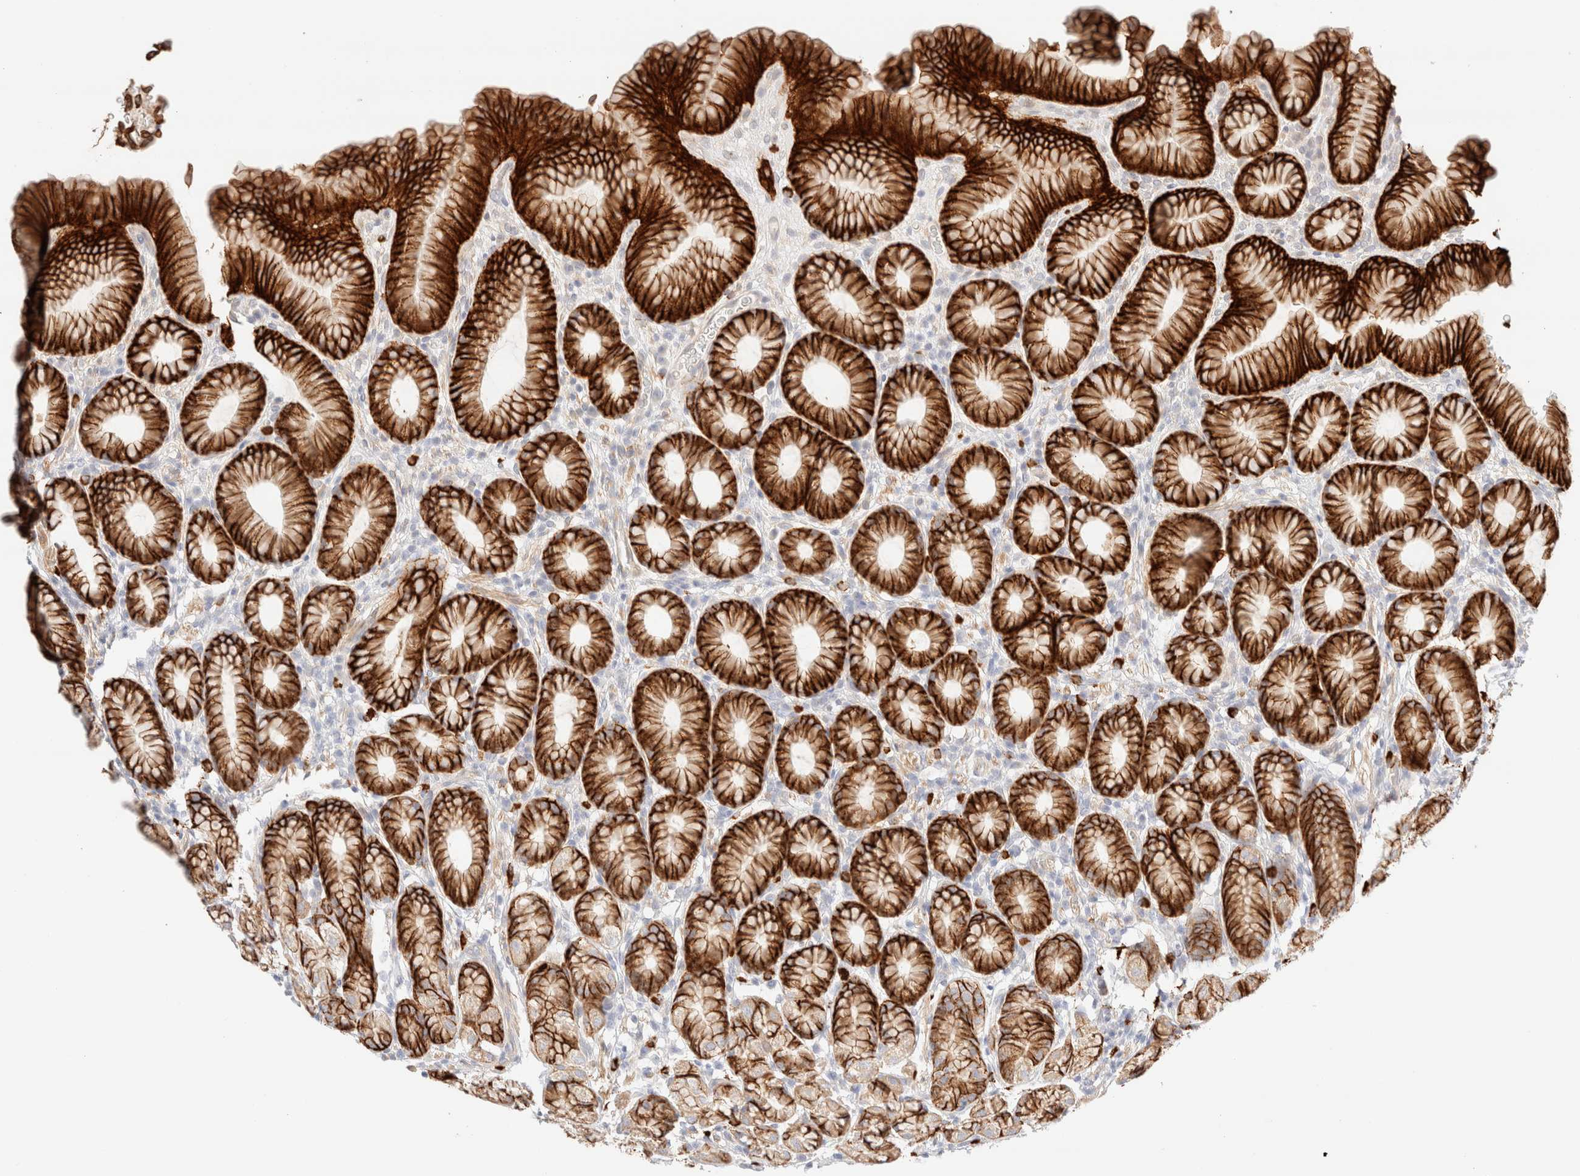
{"staining": {"intensity": "strong", "quantity": "25%-75%", "location": "cytoplasmic/membranous"}, "tissue": "stomach", "cell_type": "Glandular cells", "image_type": "normal", "snomed": [{"axis": "morphology", "description": "Normal tissue, NOS"}, {"axis": "topography", "description": "Stomach"}], "caption": "Protein staining shows strong cytoplasmic/membranous expression in approximately 25%-75% of glandular cells in unremarkable stomach. The protein is stained brown, and the nuclei are stained in blue (DAB IHC with brightfield microscopy, high magnification).", "gene": "NIBAN2", "patient": {"sex": "male", "age": 42}}